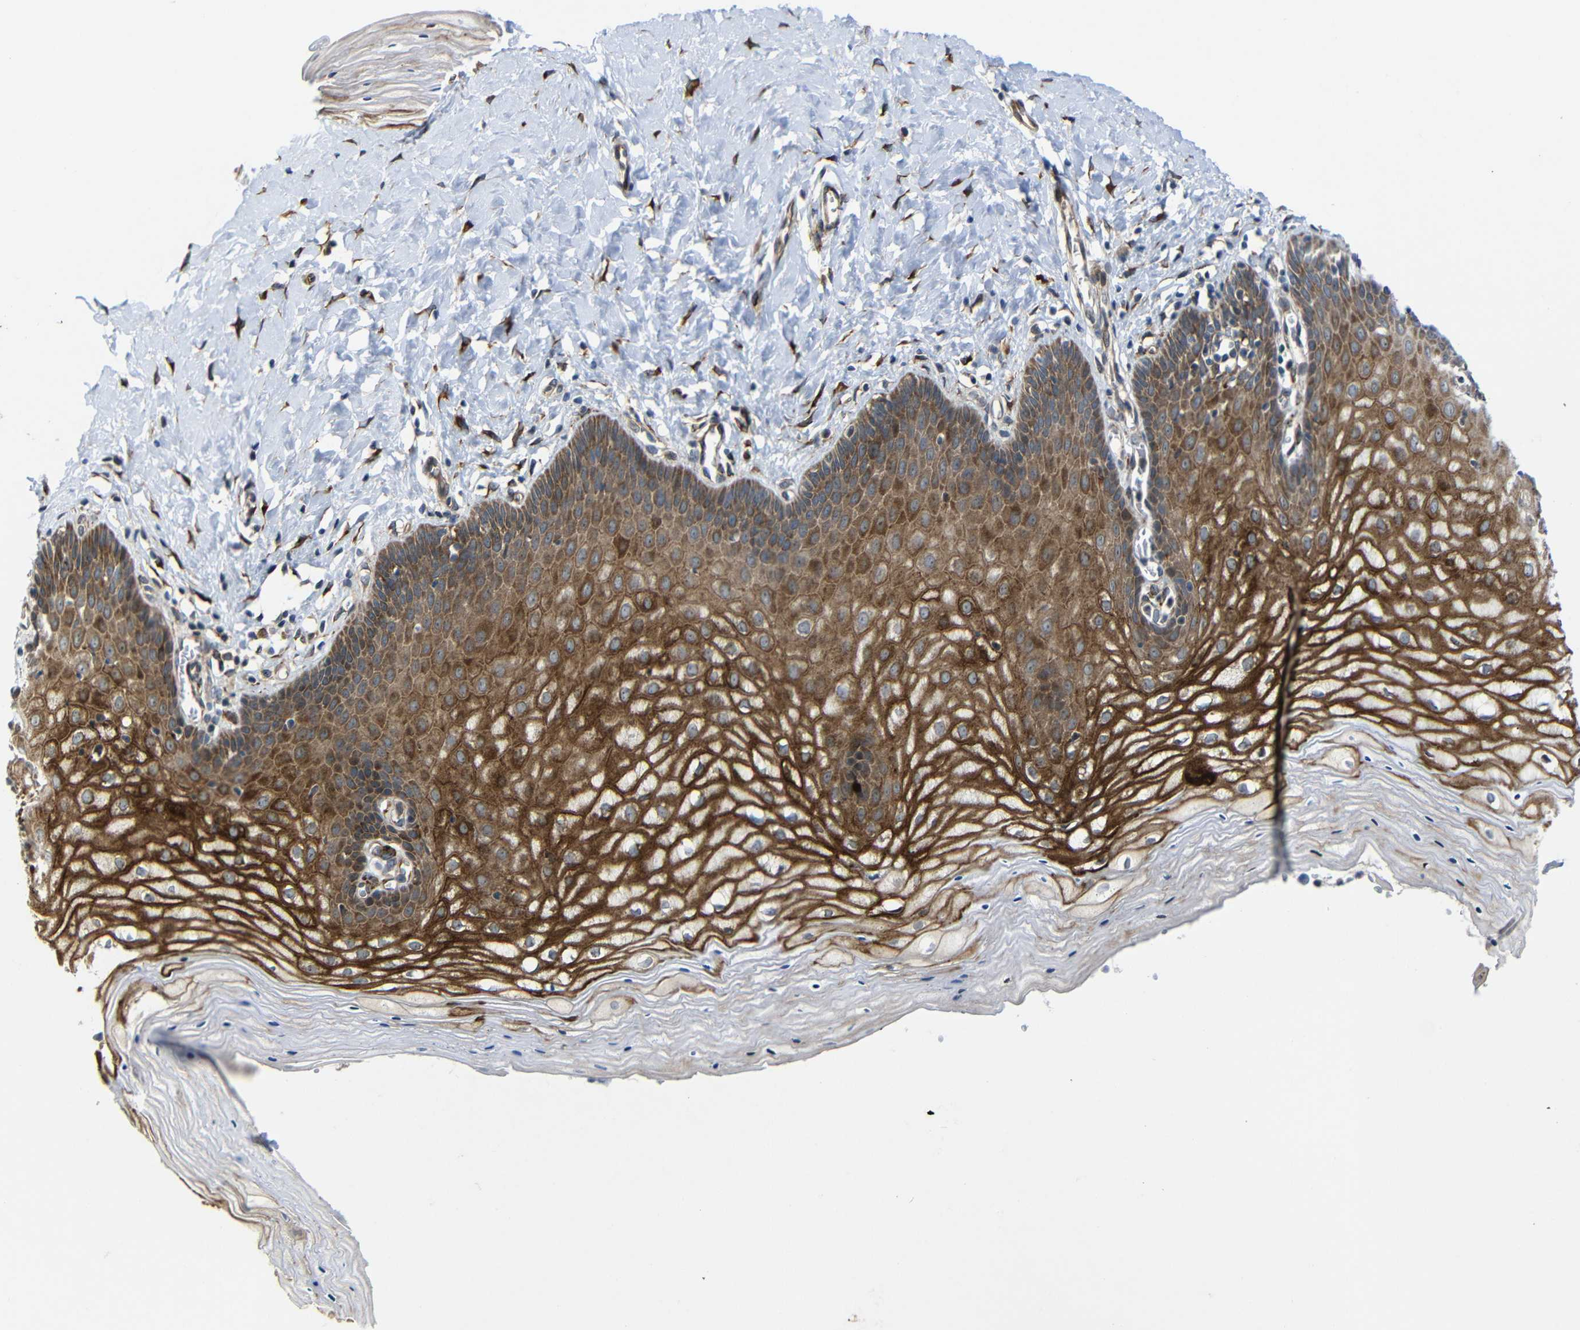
{"staining": {"intensity": "weak", "quantity": ">75%", "location": "cytoplasmic/membranous"}, "tissue": "cervix", "cell_type": "Glandular cells", "image_type": "normal", "snomed": [{"axis": "morphology", "description": "Normal tissue, NOS"}, {"axis": "topography", "description": "Cervix"}], "caption": "Immunohistochemistry (IHC) staining of benign cervix, which displays low levels of weak cytoplasmic/membranous positivity in about >75% of glandular cells indicating weak cytoplasmic/membranous protein positivity. The staining was performed using DAB (brown) for protein detection and nuclei were counterstained in hematoxylin (blue).", "gene": "P3H2", "patient": {"sex": "female", "age": 55}}